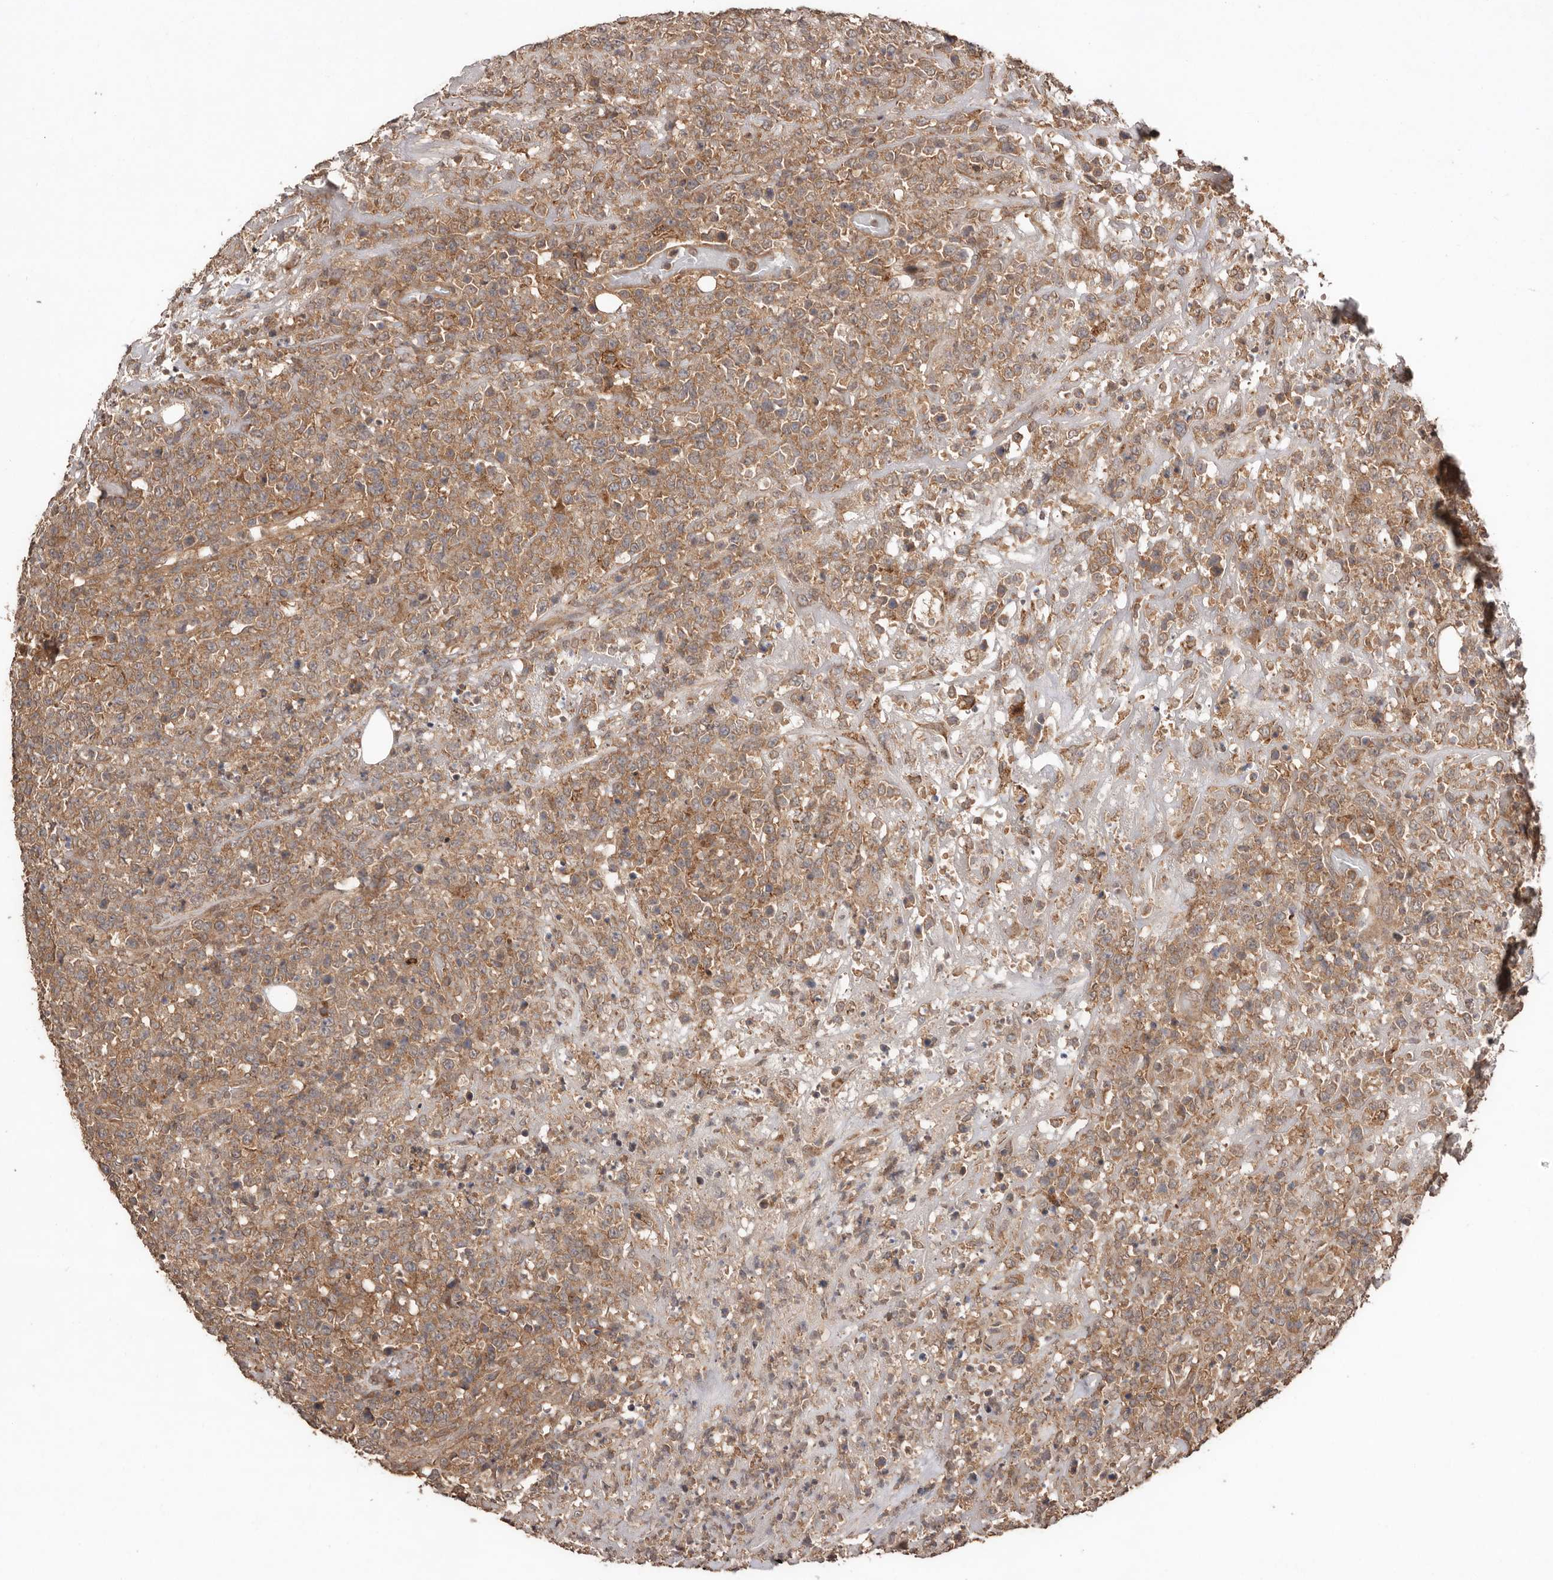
{"staining": {"intensity": "moderate", "quantity": ">75%", "location": "cytoplasmic/membranous"}, "tissue": "lymphoma", "cell_type": "Tumor cells", "image_type": "cancer", "snomed": [{"axis": "morphology", "description": "Malignant lymphoma, non-Hodgkin's type, High grade"}, {"axis": "topography", "description": "Colon"}], "caption": "Approximately >75% of tumor cells in malignant lymphoma, non-Hodgkin's type (high-grade) exhibit moderate cytoplasmic/membranous protein expression as visualized by brown immunohistochemical staining.", "gene": "RWDD1", "patient": {"sex": "female", "age": 53}}